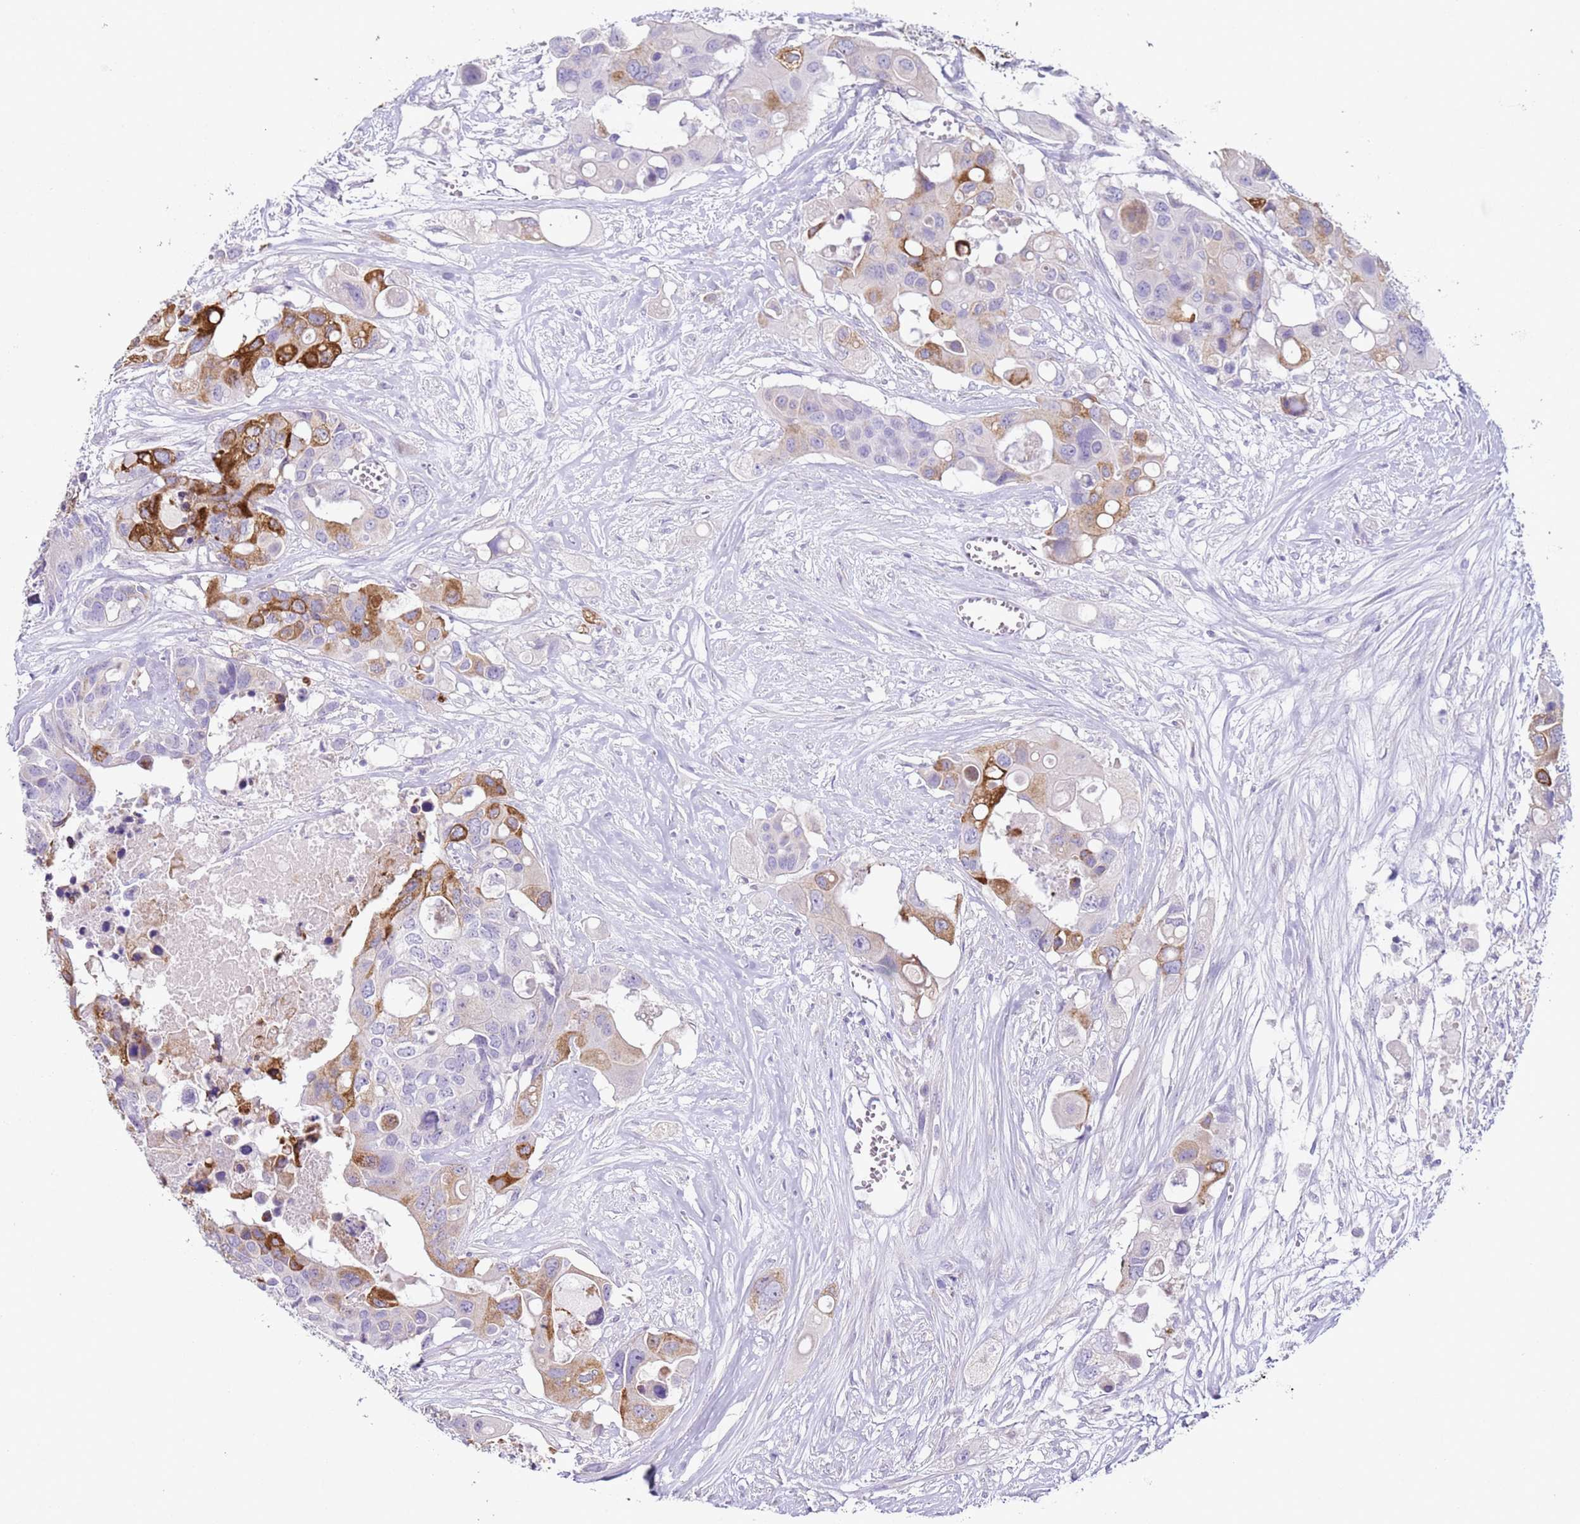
{"staining": {"intensity": "strong", "quantity": "<25%", "location": "cytoplasmic/membranous"}, "tissue": "colorectal cancer", "cell_type": "Tumor cells", "image_type": "cancer", "snomed": [{"axis": "morphology", "description": "Adenocarcinoma, NOS"}, {"axis": "topography", "description": "Colon"}], "caption": "The micrograph demonstrates immunohistochemical staining of colorectal adenocarcinoma. There is strong cytoplasmic/membranous staining is appreciated in about <25% of tumor cells. (Brightfield microscopy of DAB IHC at high magnification).", "gene": "NPAP1", "patient": {"sex": "male", "age": 77}}